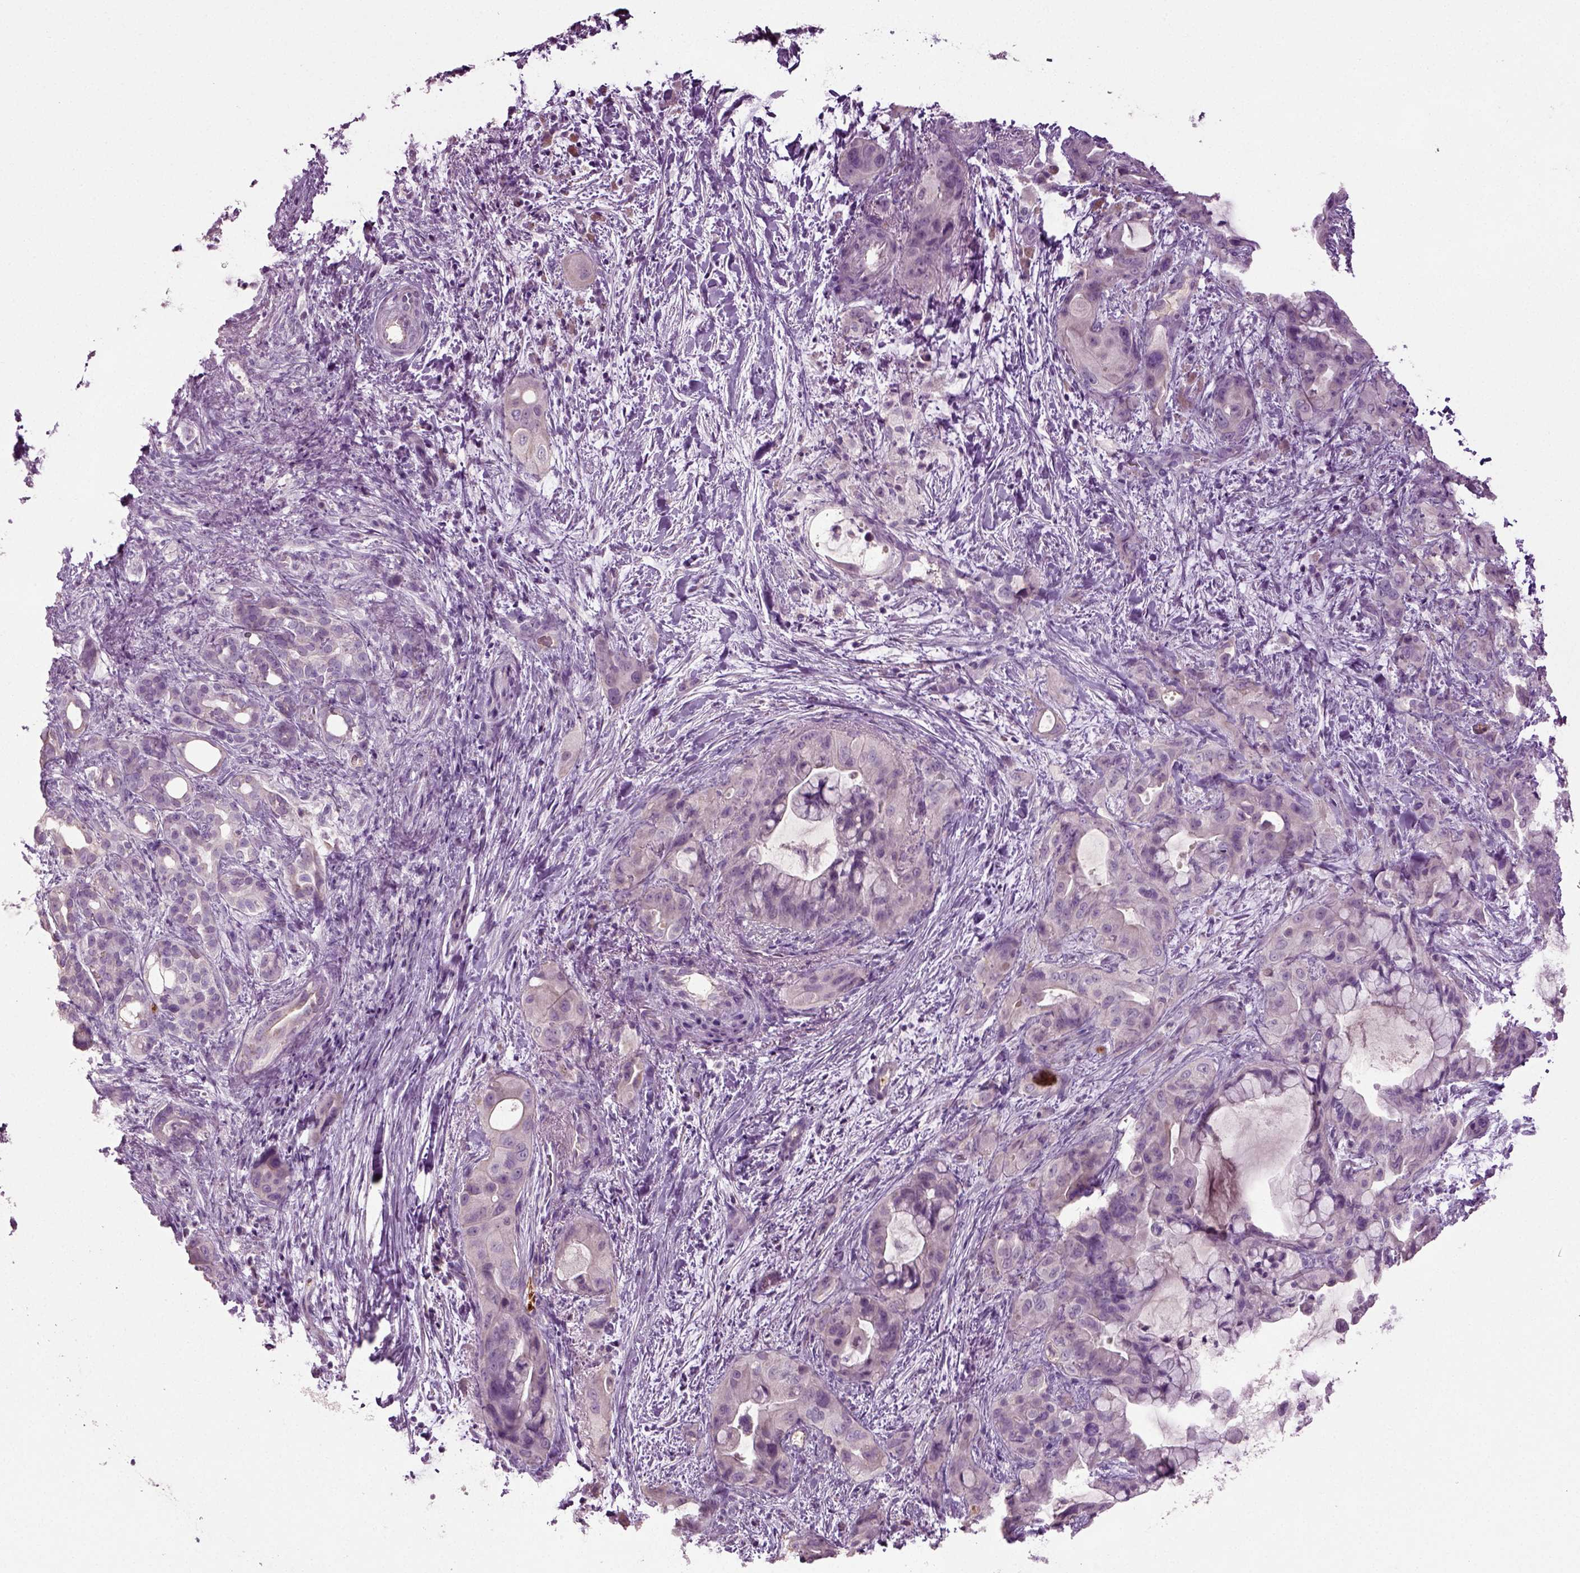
{"staining": {"intensity": "negative", "quantity": "none", "location": "none"}, "tissue": "pancreatic cancer", "cell_type": "Tumor cells", "image_type": "cancer", "snomed": [{"axis": "morphology", "description": "Adenocarcinoma, NOS"}, {"axis": "topography", "description": "Pancreas"}], "caption": "IHC micrograph of pancreatic cancer stained for a protein (brown), which shows no staining in tumor cells.", "gene": "DEFB118", "patient": {"sex": "male", "age": 71}}